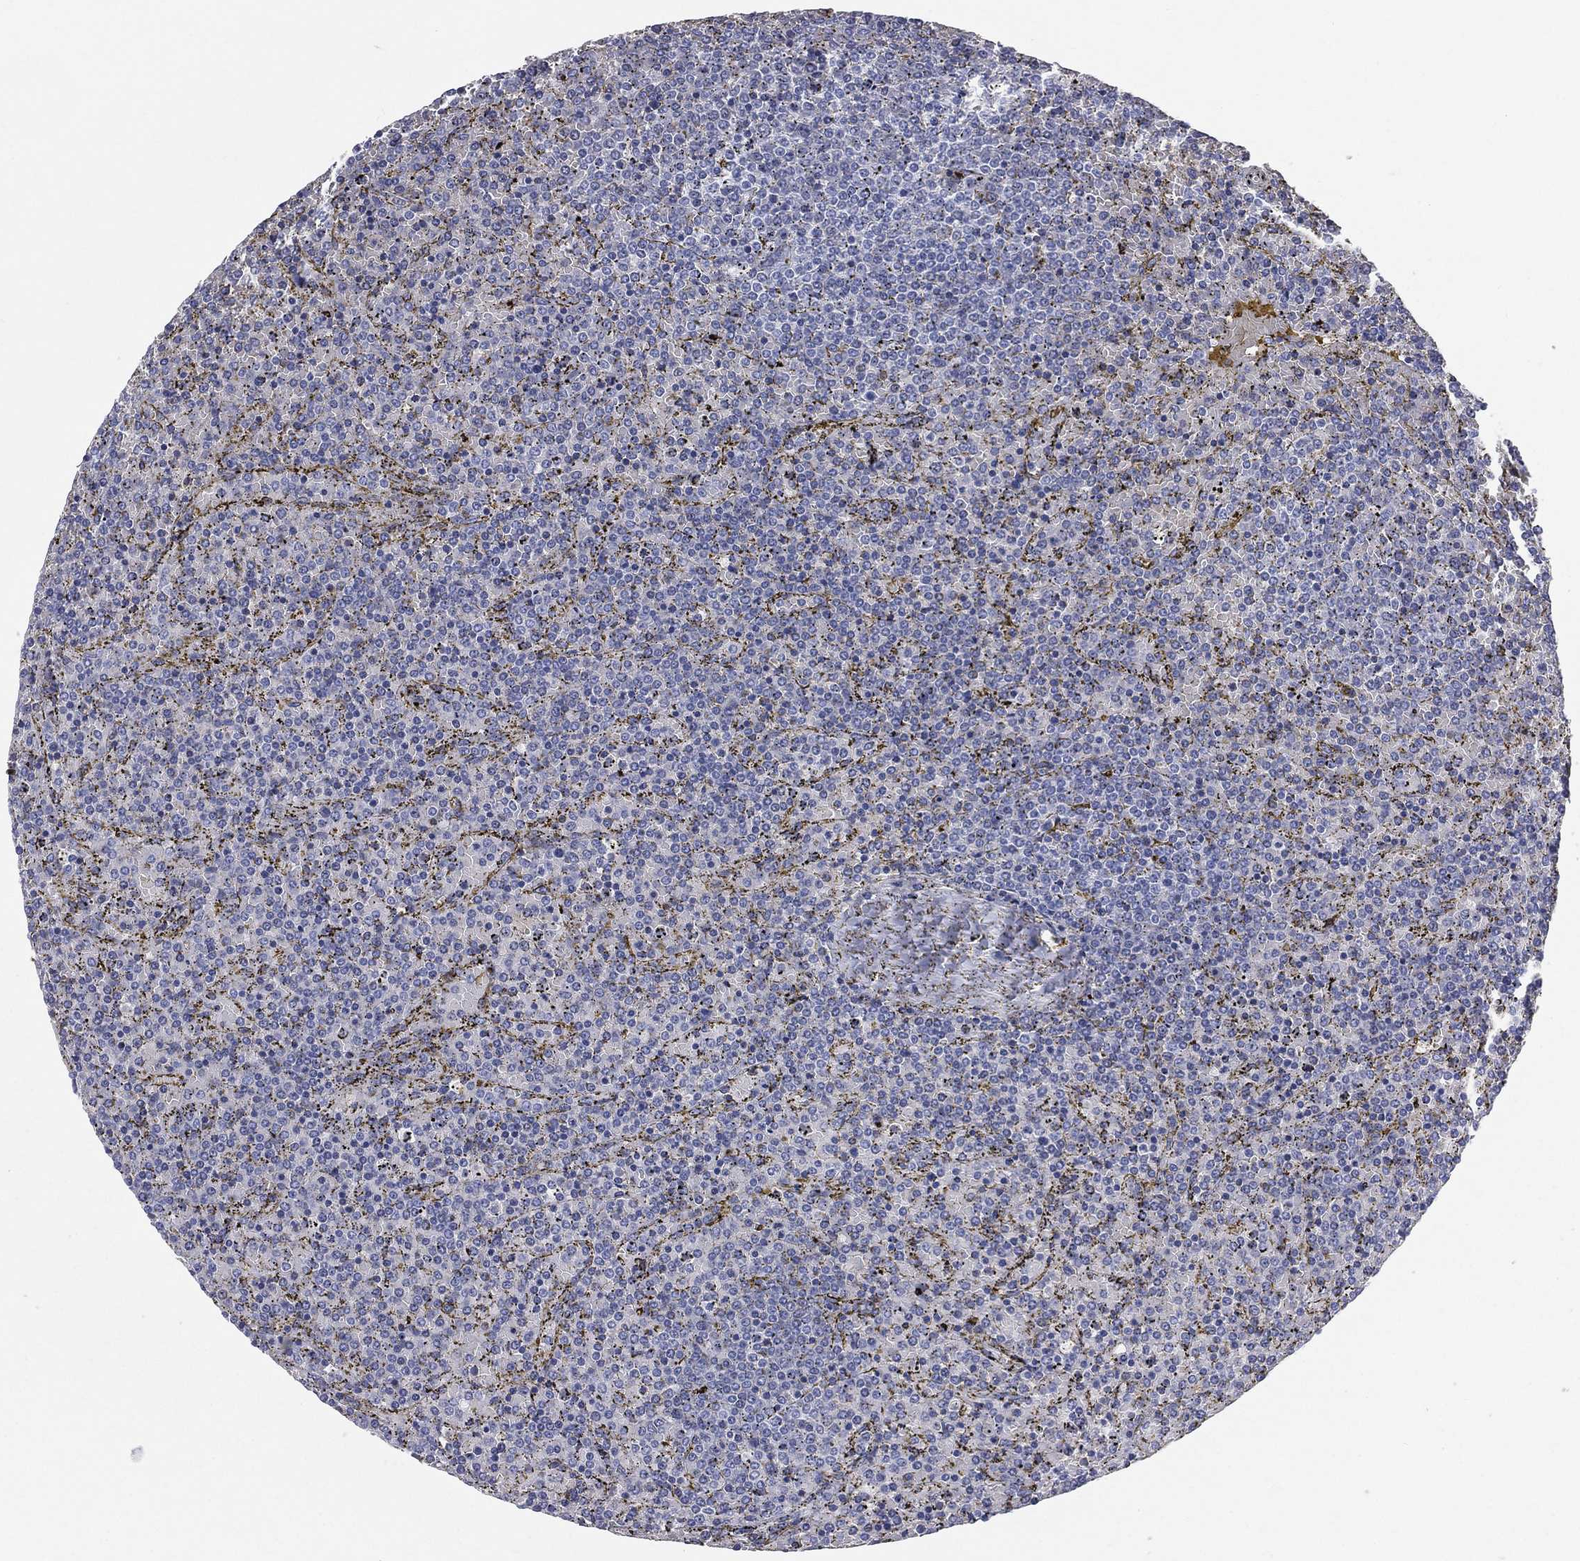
{"staining": {"intensity": "negative", "quantity": "none", "location": "none"}, "tissue": "lymphoma", "cell_type": "Tumor cells", "image_type": "cancer", "snomed": [{"axis": "morphology", "description": "Malignant lymphoma, non-Hodgkin's type, Low grade"}, {"axis": "topography", "description": "Spleen"}], "caption": "This histopathology image is of malignant lymphoma, non-Hodgkin's type (low-grade) stained with immunohistochemistry (IHC) to label a protein in brown with the nuclei are counter-stained blue. There is no expression in tumor cells.", "gene": "HP", "patient": {"sex": "female", "age": 77}}